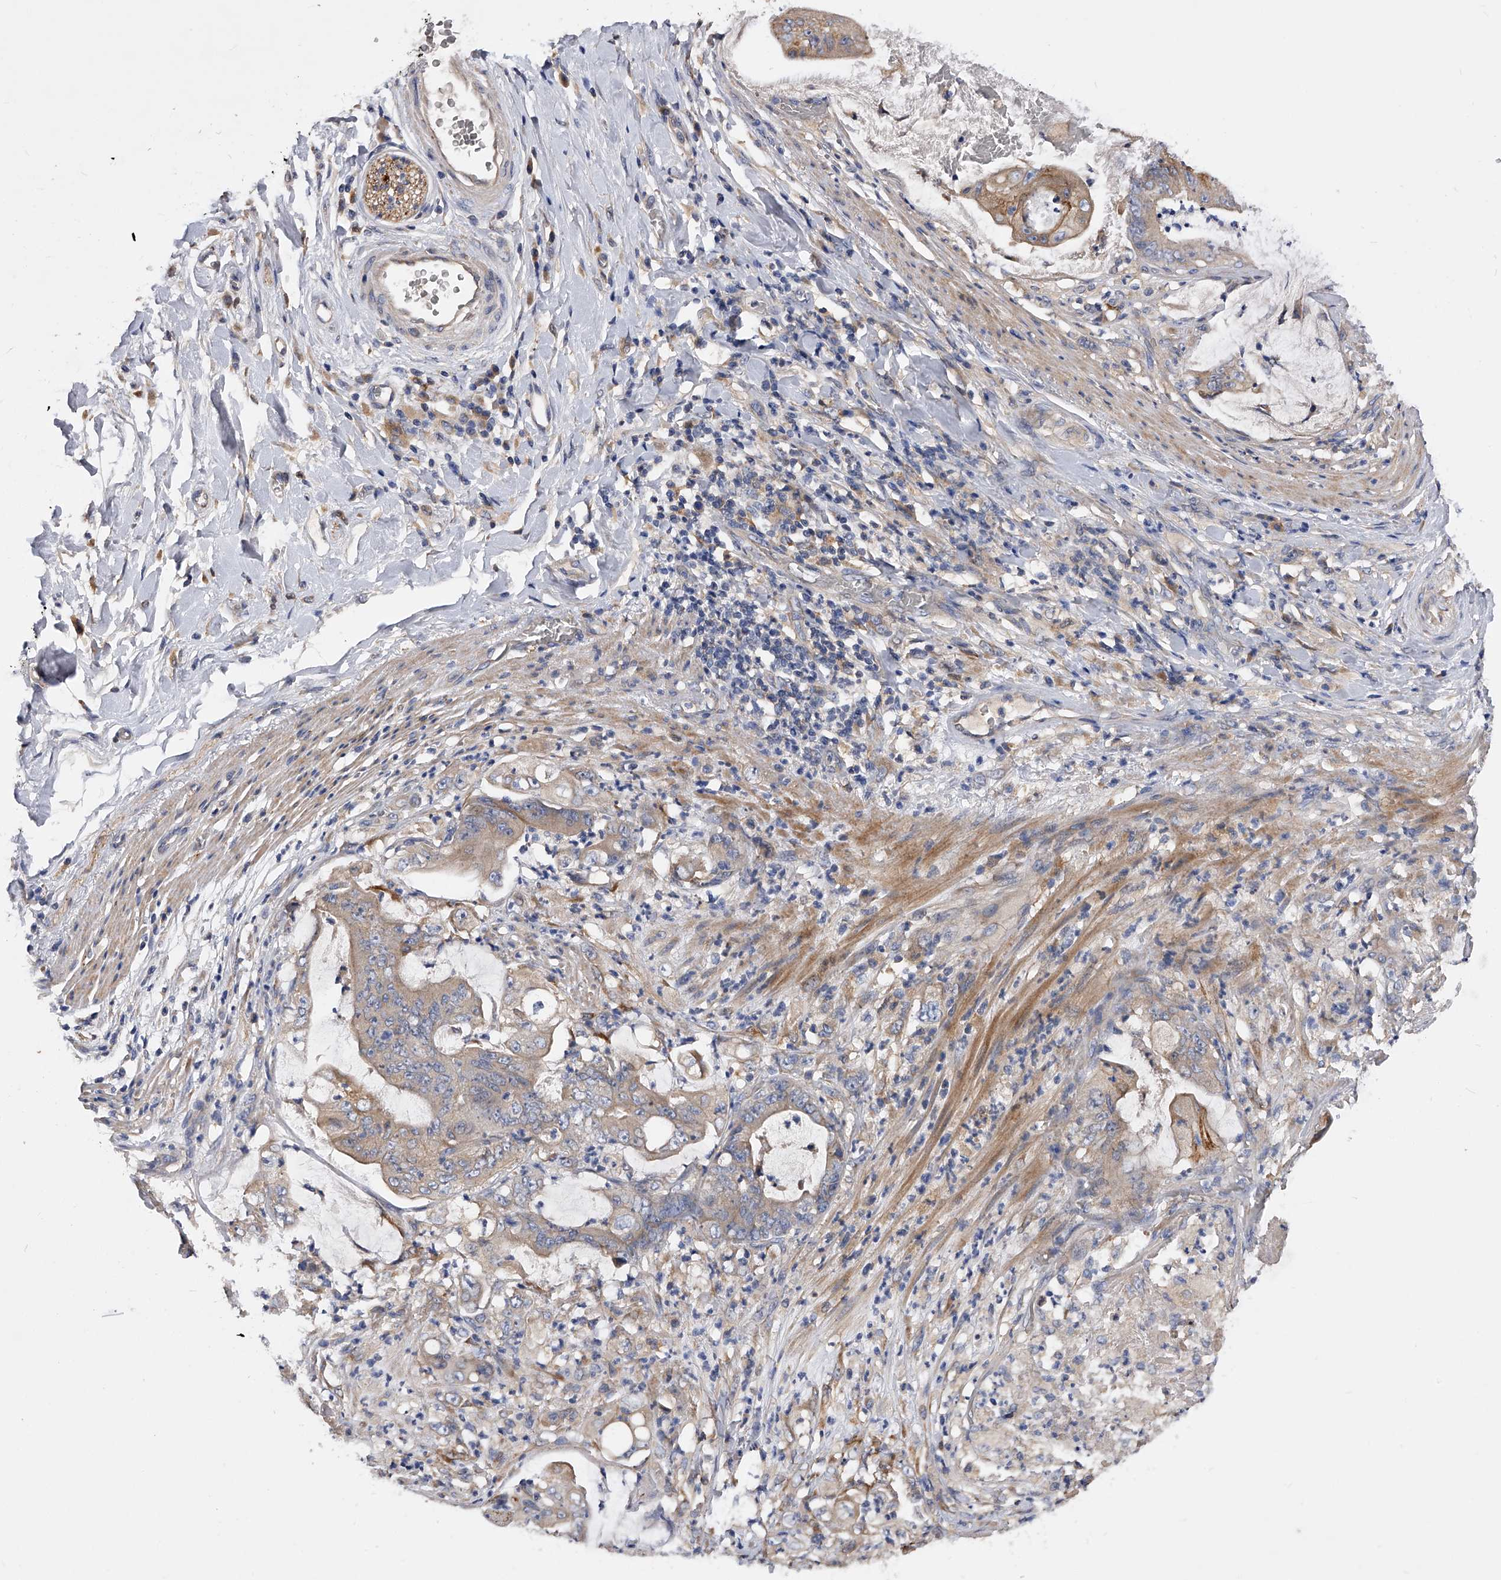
{"staining": {"intensity": "weak", "quantity": "25%-75%", "location": "cytoplasmic/membranous"}, "tissue": "stomach cancer", "cell_type": "Tumor cells", "image_type": "cancer", "snomed": [{"axis": "morphology", "description": "Adenocarcinoma, NOS"}, {"axis": "topography", "description": "Stomach"}], "caption": "The photomicrograph demonstrates staining of stomach cancer, revealing weak cytoplasmic/membranous protein positivity (brown color) within tumor cells.", "gene": "ARL4C", "patient": {"sex": "female", "age": 73}}